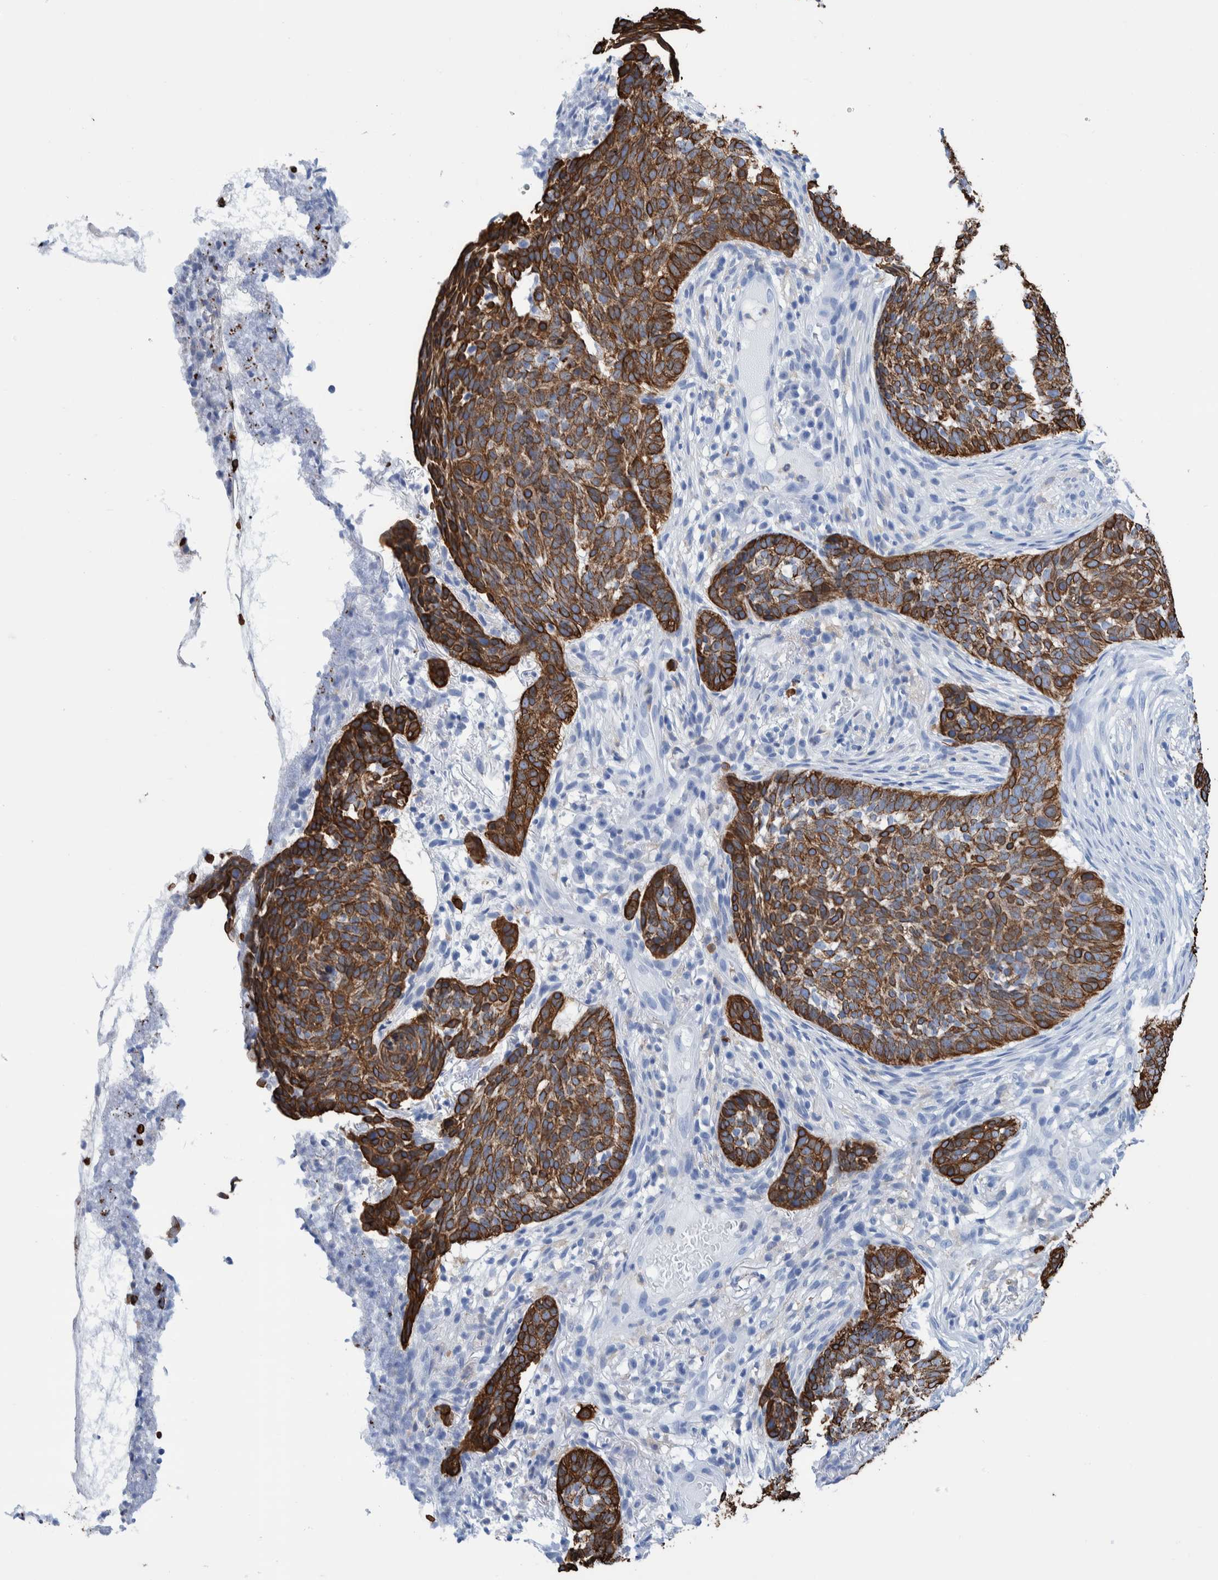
{"staining": {"intensity": "strong", "quantity": ">75%", "location": "cytoplasmic/membranous"}, "tissue": "skin cancer", "cell_type": "Tumor cells", "image_type": "cancer", "snomed": [{"axis": "morphology", "description": "Basal cell carcinoma"}, {"axis": "topography", "description": "Skin"}], "caption": "Skin cancer stained for a protein displays strong cytoplasmic/membranous positivity in tumor cells.", "gene": "KRT14", "patient": {"sex": "male", "age": 85}}